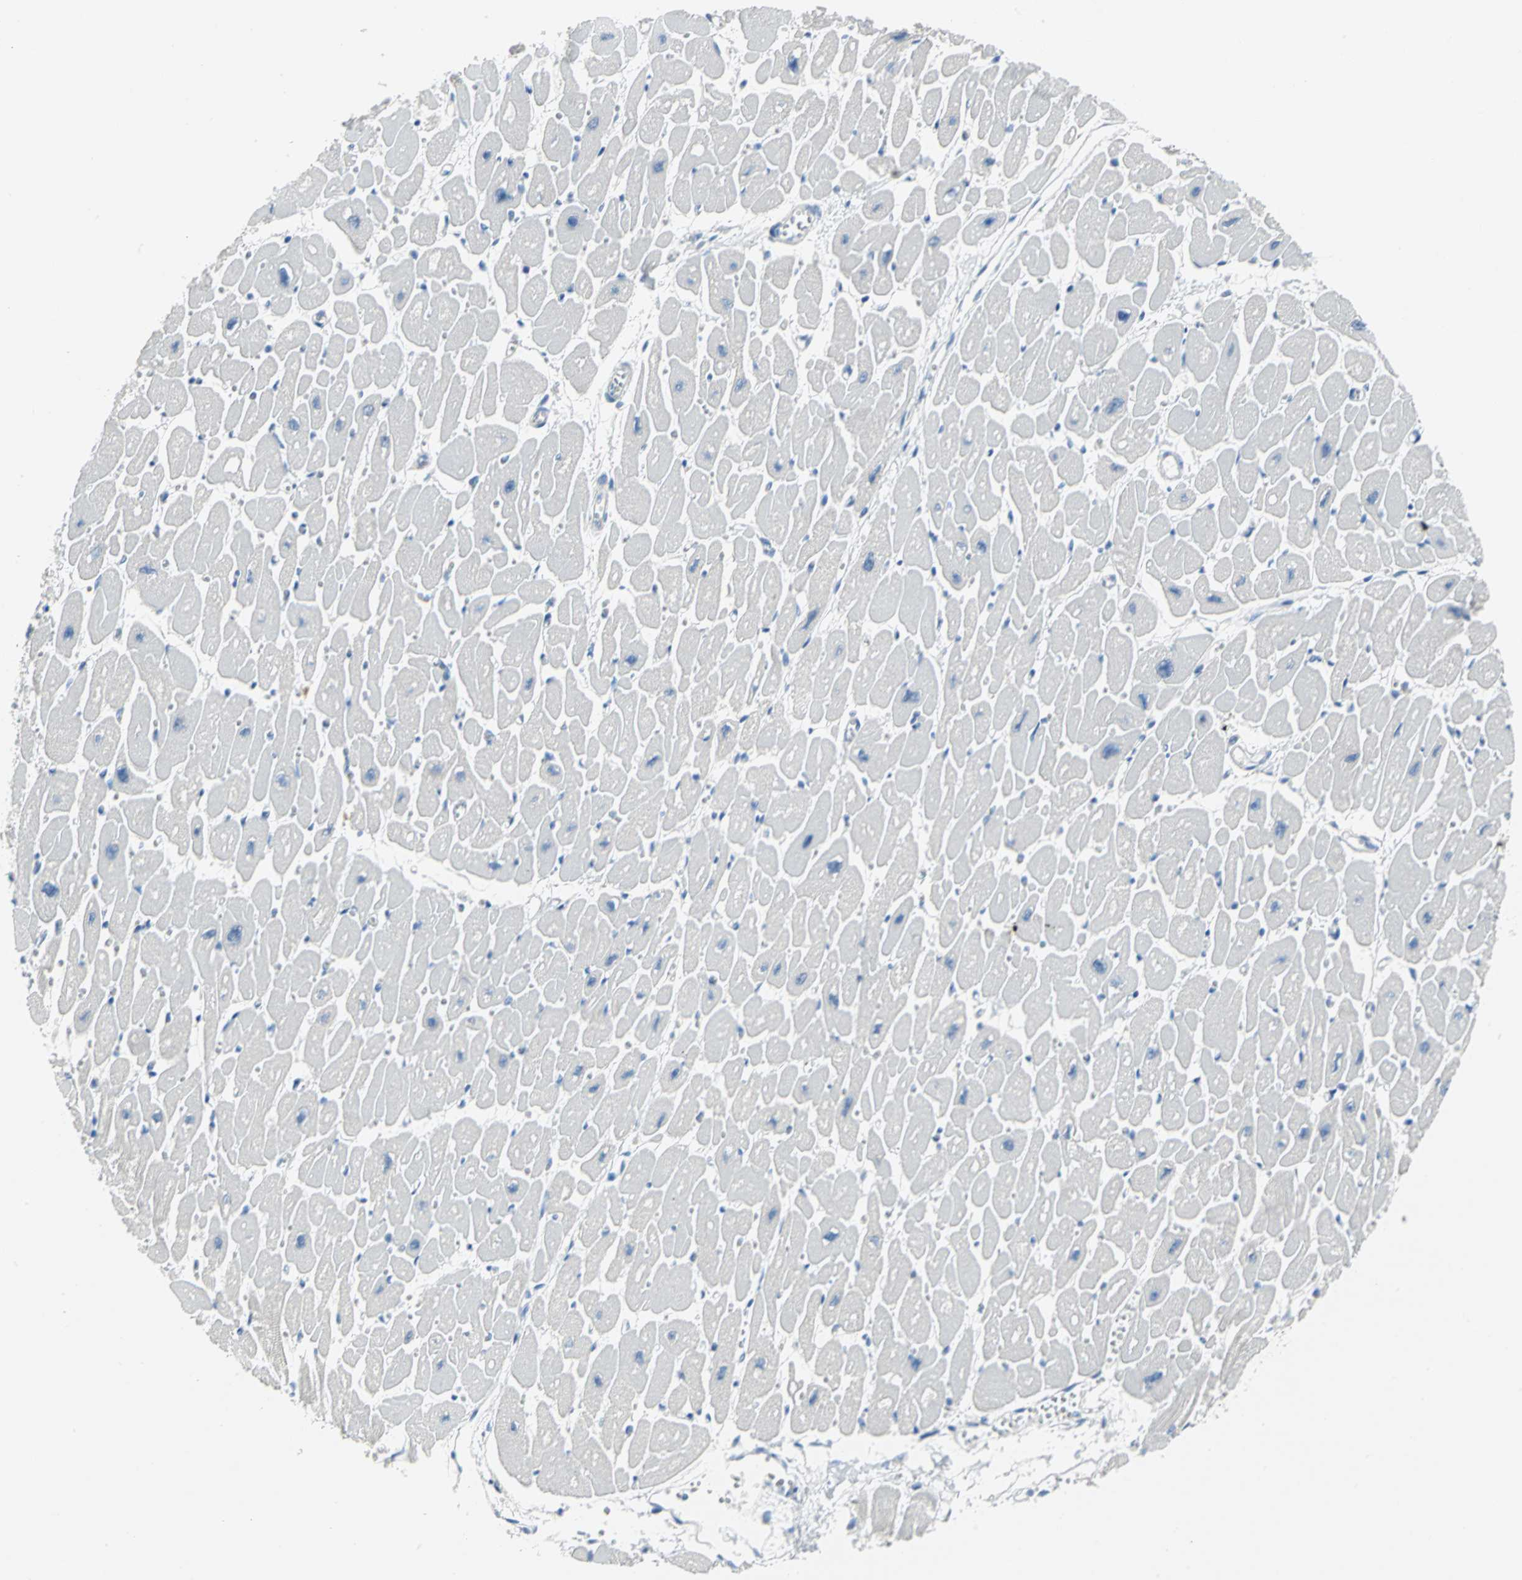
{"staining": {"intensity": "negative", "quantity": "none", "location": "none"}, "tissue": "heart muscle", "cell_type": "Cardiomyocytes", "image_type": "normal", "snomed": [{"axis": "morphology", "description": "Normal tissue, NOS"}, {"axis": "topography", "description": "Heart"}], "caption": "The image reveals no staining of cardiomyocytes in benign heart muscle.", "gene": "MCM4", "patient": {"sex": "female", "age": 54}}